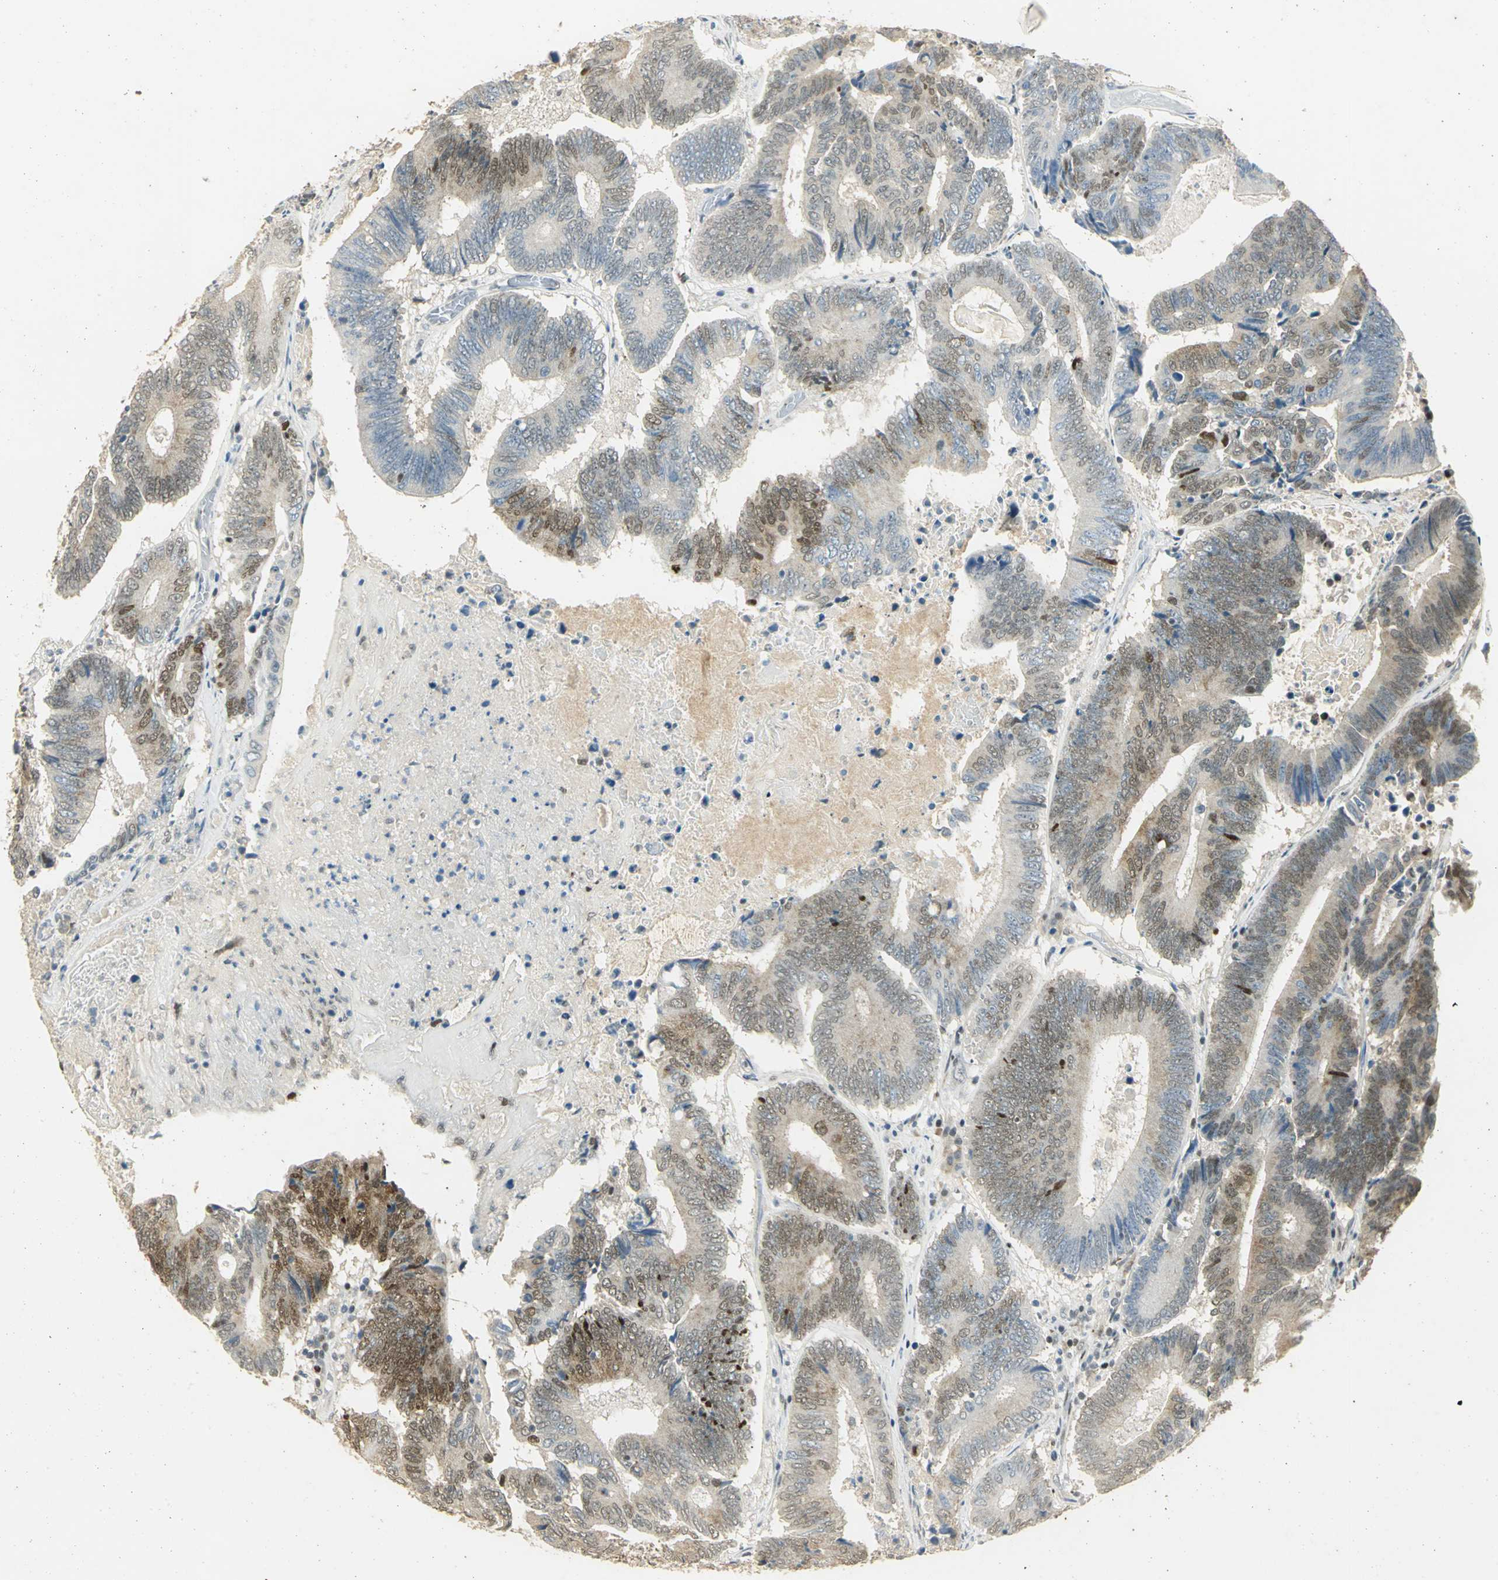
{"staining": {"intensity": "moderate", "quantity": "25%-75%", "location": "nuclear"}, "tissue": "colorectal cancer", "cell_type": "Tumor cells", "image_type": "cancer", "snomed": [{"axis": "morphology", "description": "Adenocarcinoma, NOS"}, {"axis": "topography", "description": "Colon"}], "caption": "Immunohistochemistry (IHC) micrograph of colorectal cancer (adenocarcinoma) stained for a protein (brown), which exhibits medium levels of moderate nuclear staining in approximately 25%-75% of tumor cells.", "gene": "AK6", "patient": {"sex": "female", "age": 78}}